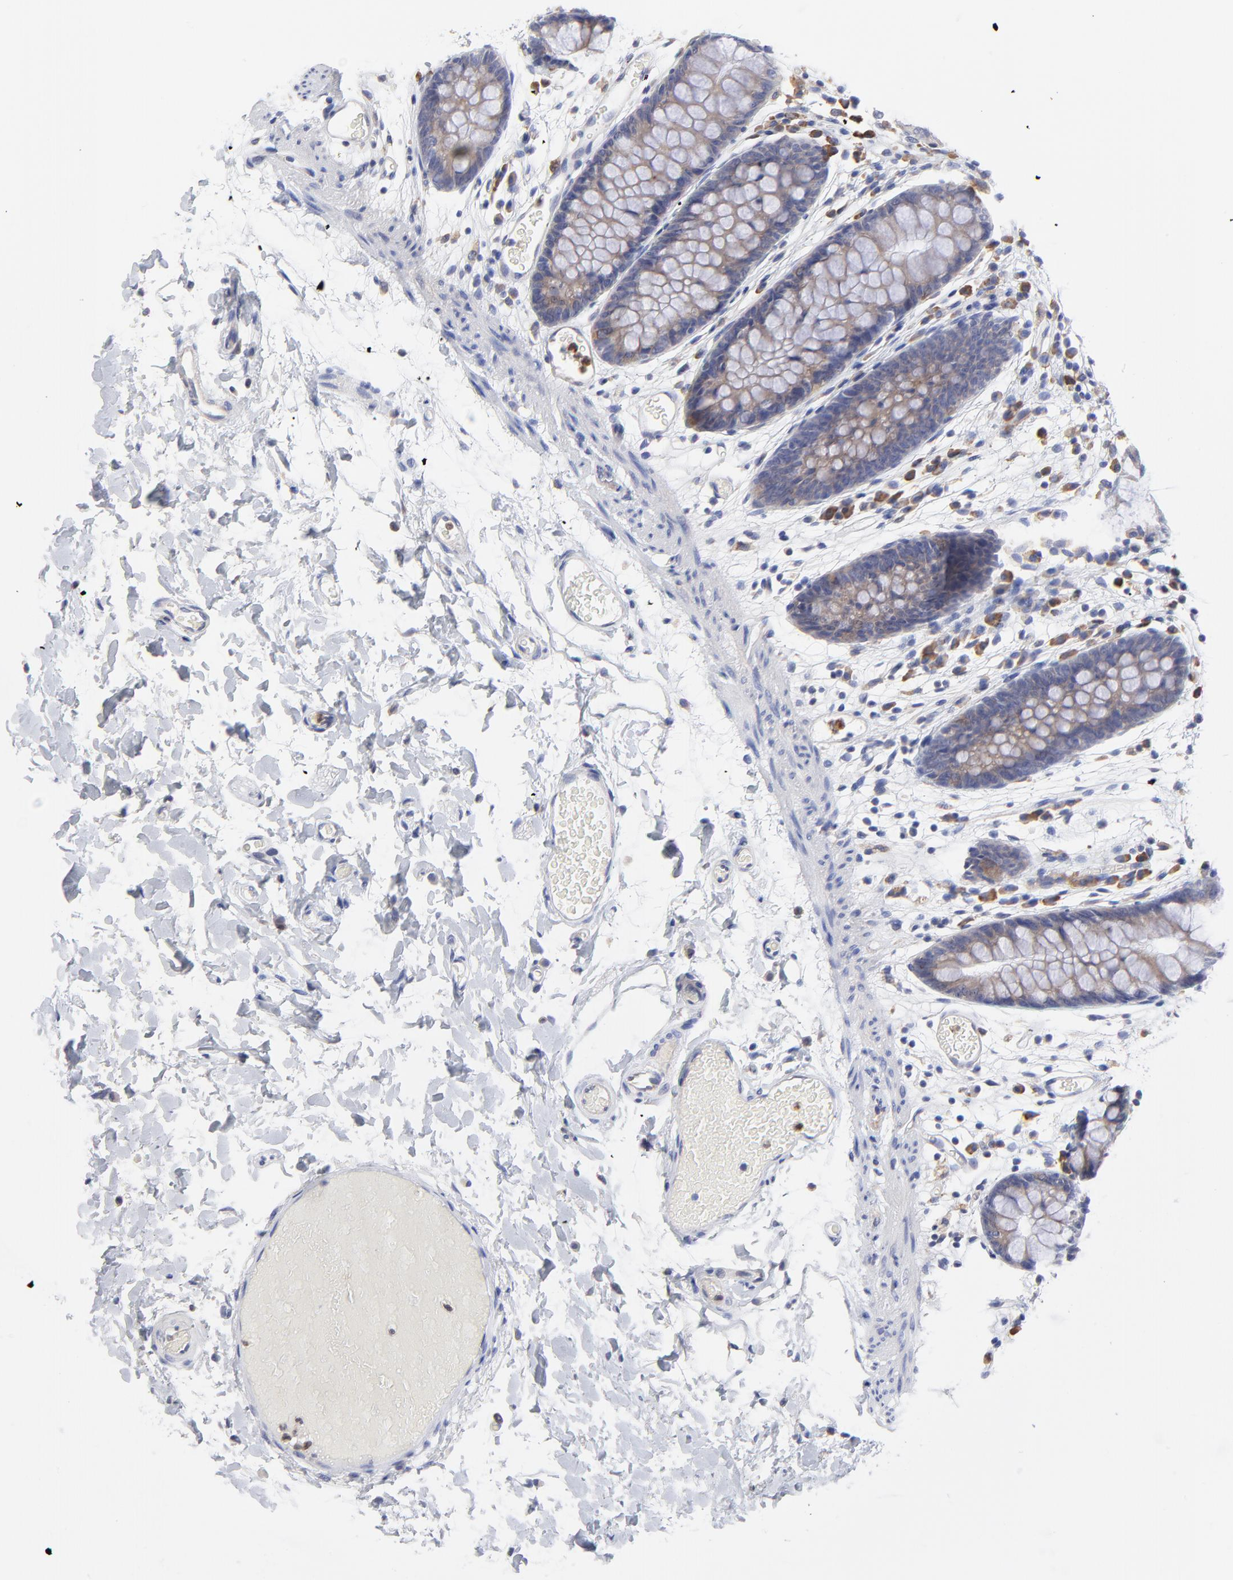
{"staining": {"intensity": "negative", "quantity": "none", "location": "none"}, "tissue": "colon", "cell_type": "Endothelial cells", "image_type": "normal", "snomed": [{"axis": "morphology", "description": "Normal tissue, NOS"}, {"axis": "topography", "description": "Smooth muscle"}, {"axis": "topography", "description": "Colon"}], "caption": "Immunohistochemistry (IHC) of unremarkable human colon reveals no staining in endothelial cells.", "gene": "MOSPD2", "patient": {"sex": "male", "age": 67}}